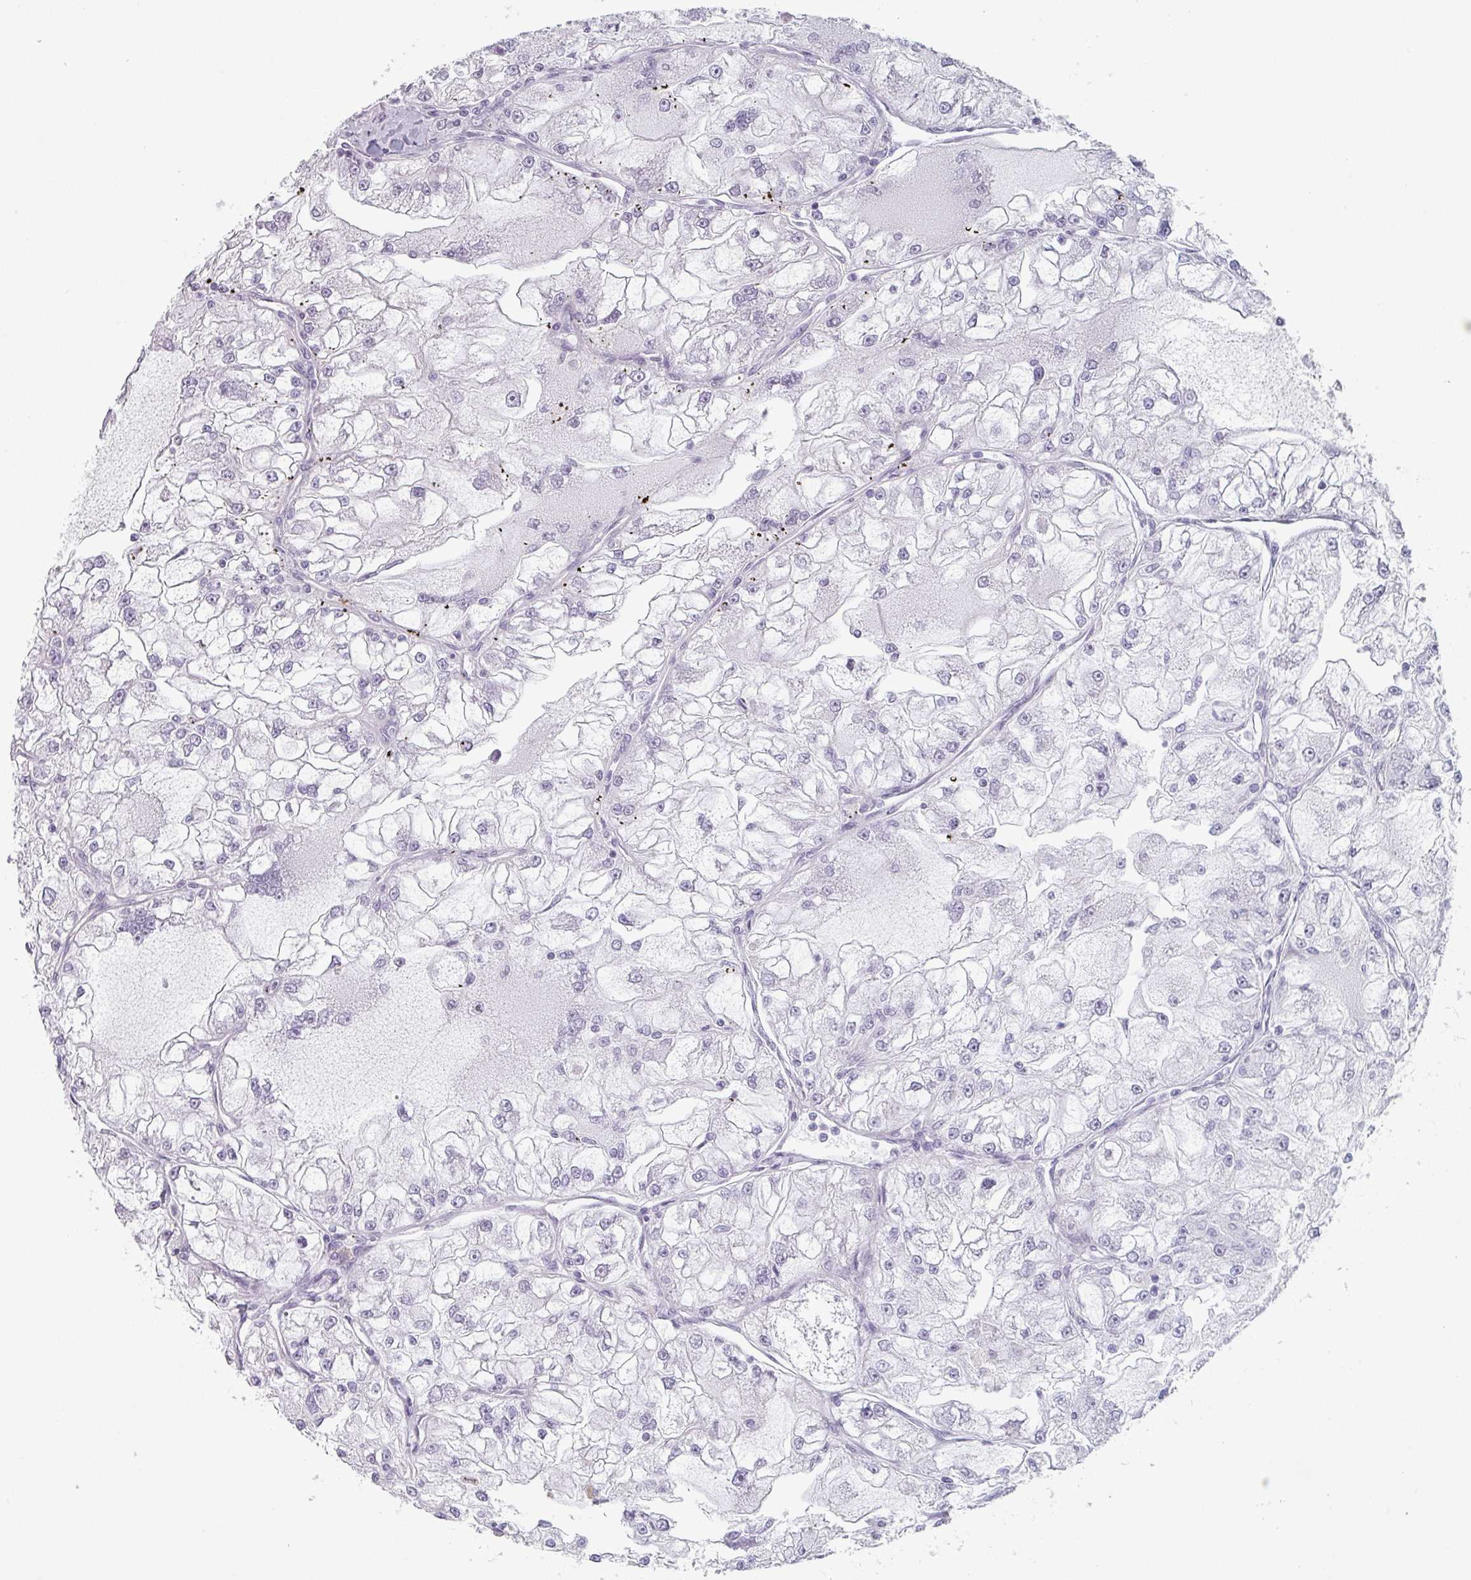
{"staining": {"intensity": "negative", "quantity": "none", "location": "none"}, "tissue": "renal cancer", "cell_type": "Tumor cells", "image_type": "cancer", "snomed": [{"axis": "morphology", "description": "Adenocarcinoma, NOS"}, {"axis": "topography", "description": "Kidney"}], "caption": "Tumor cells show no significant expression in renal cancer (adenocarcinoma).", "gene": "SLC35G2", "patient": {"sex": "female", "age": 72}}